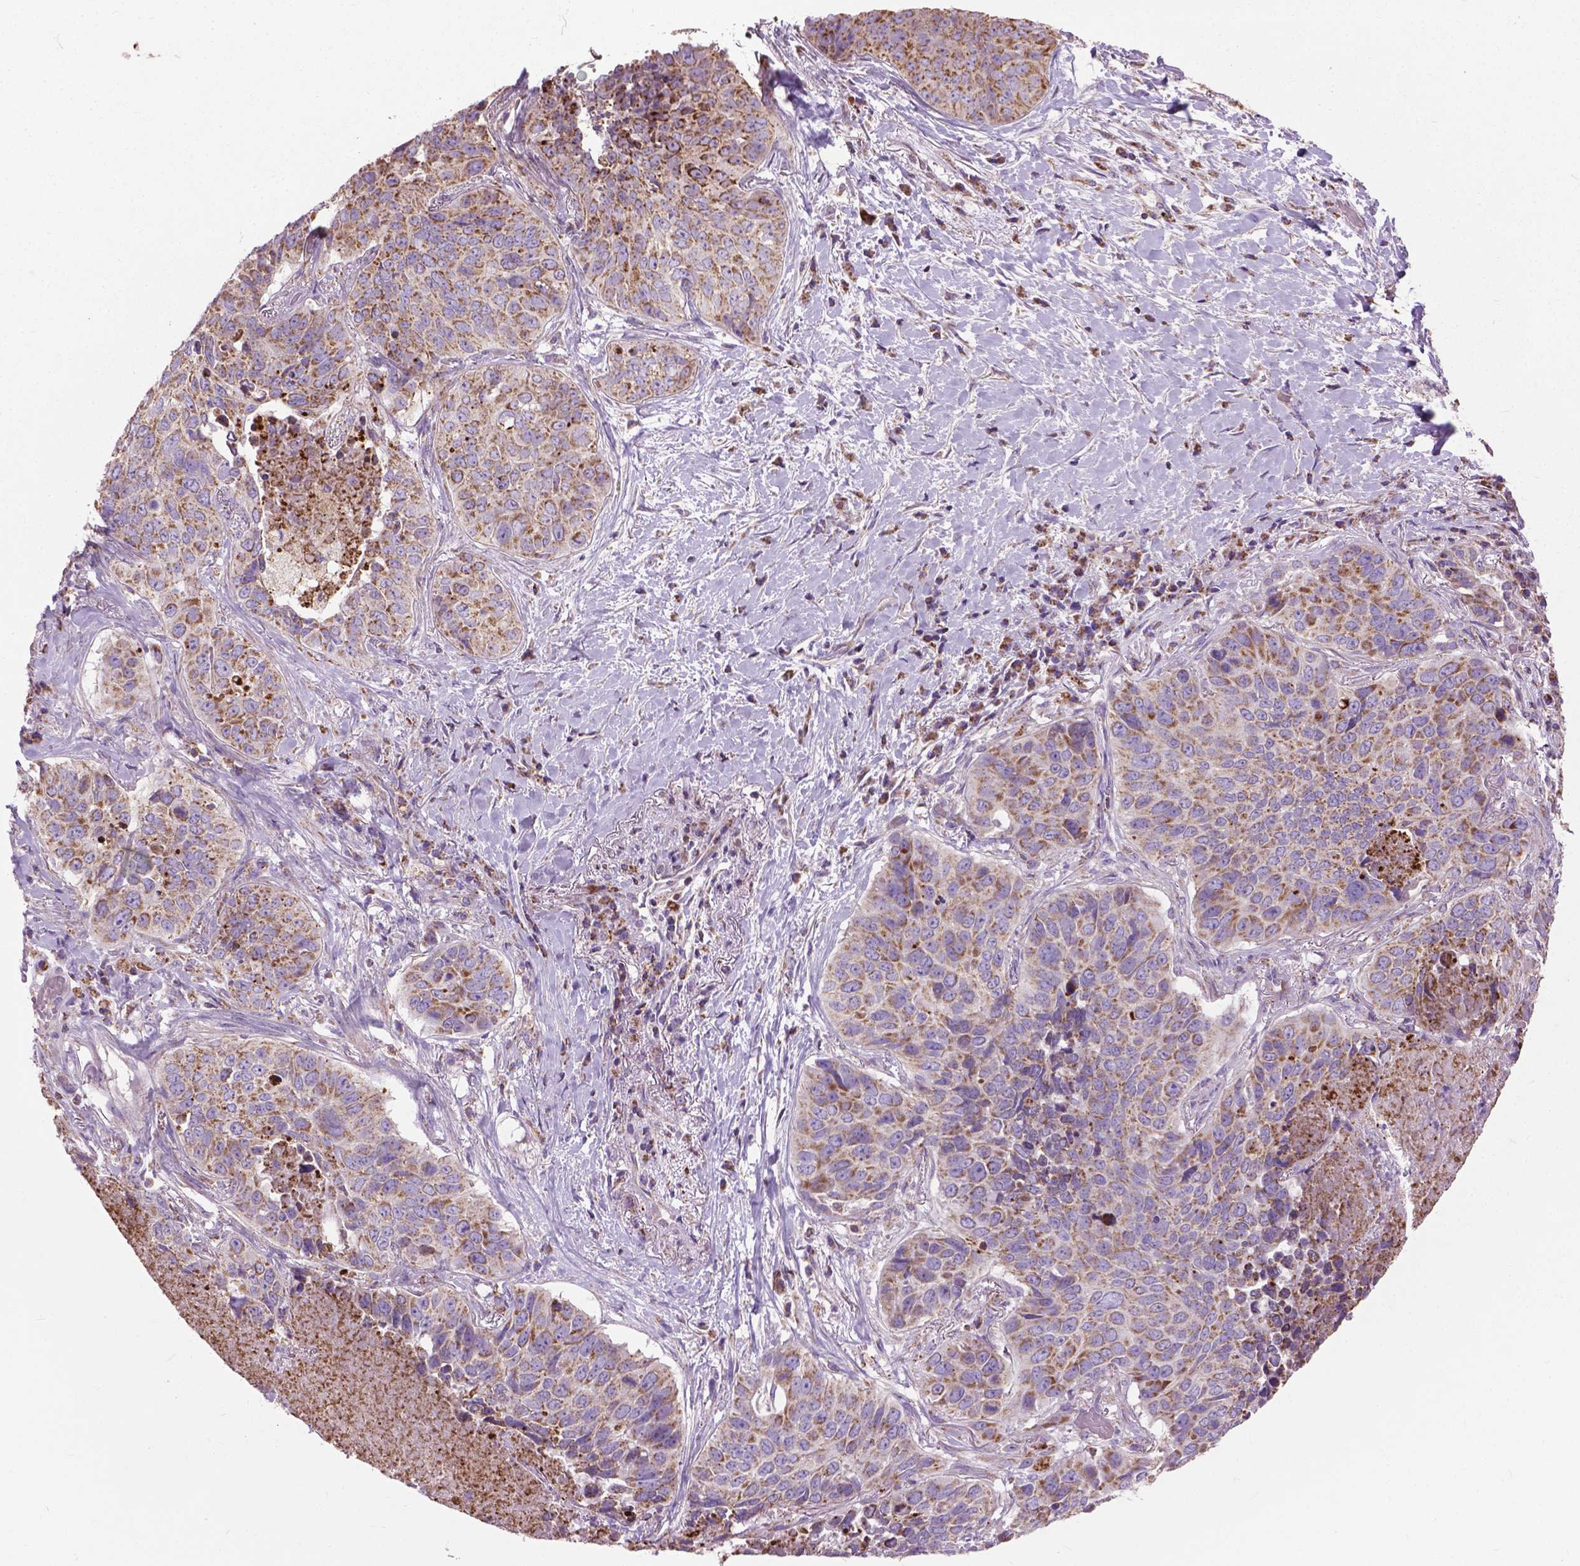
{"staining": {"intensity": "moderate", "quantity": ">75%", "location": "cytoplasmic/membranous"}, "tissue": "lung cancer", "cell_type": "Tumor cells", "image_type": "cancer", "snomed": [{"axis": "morphology", "description": "Normal tissue, NOS"}, {"axis": "morphology", "description": "Squamous cell carcinoma, NOS"}, {"axis": "topography", "description": "Bronchus"}, {"axis": "topography", "description": "Lung"}], "caption": "There is medium levels of moderate cytoplasmic/membranous staining in tumor cells of lung squamous cell carcinoma, as demonstrated by immunohistochemical staining (brown color).", "gene": "VDAC1", "patient": {"sex": "male", "age": 64}}